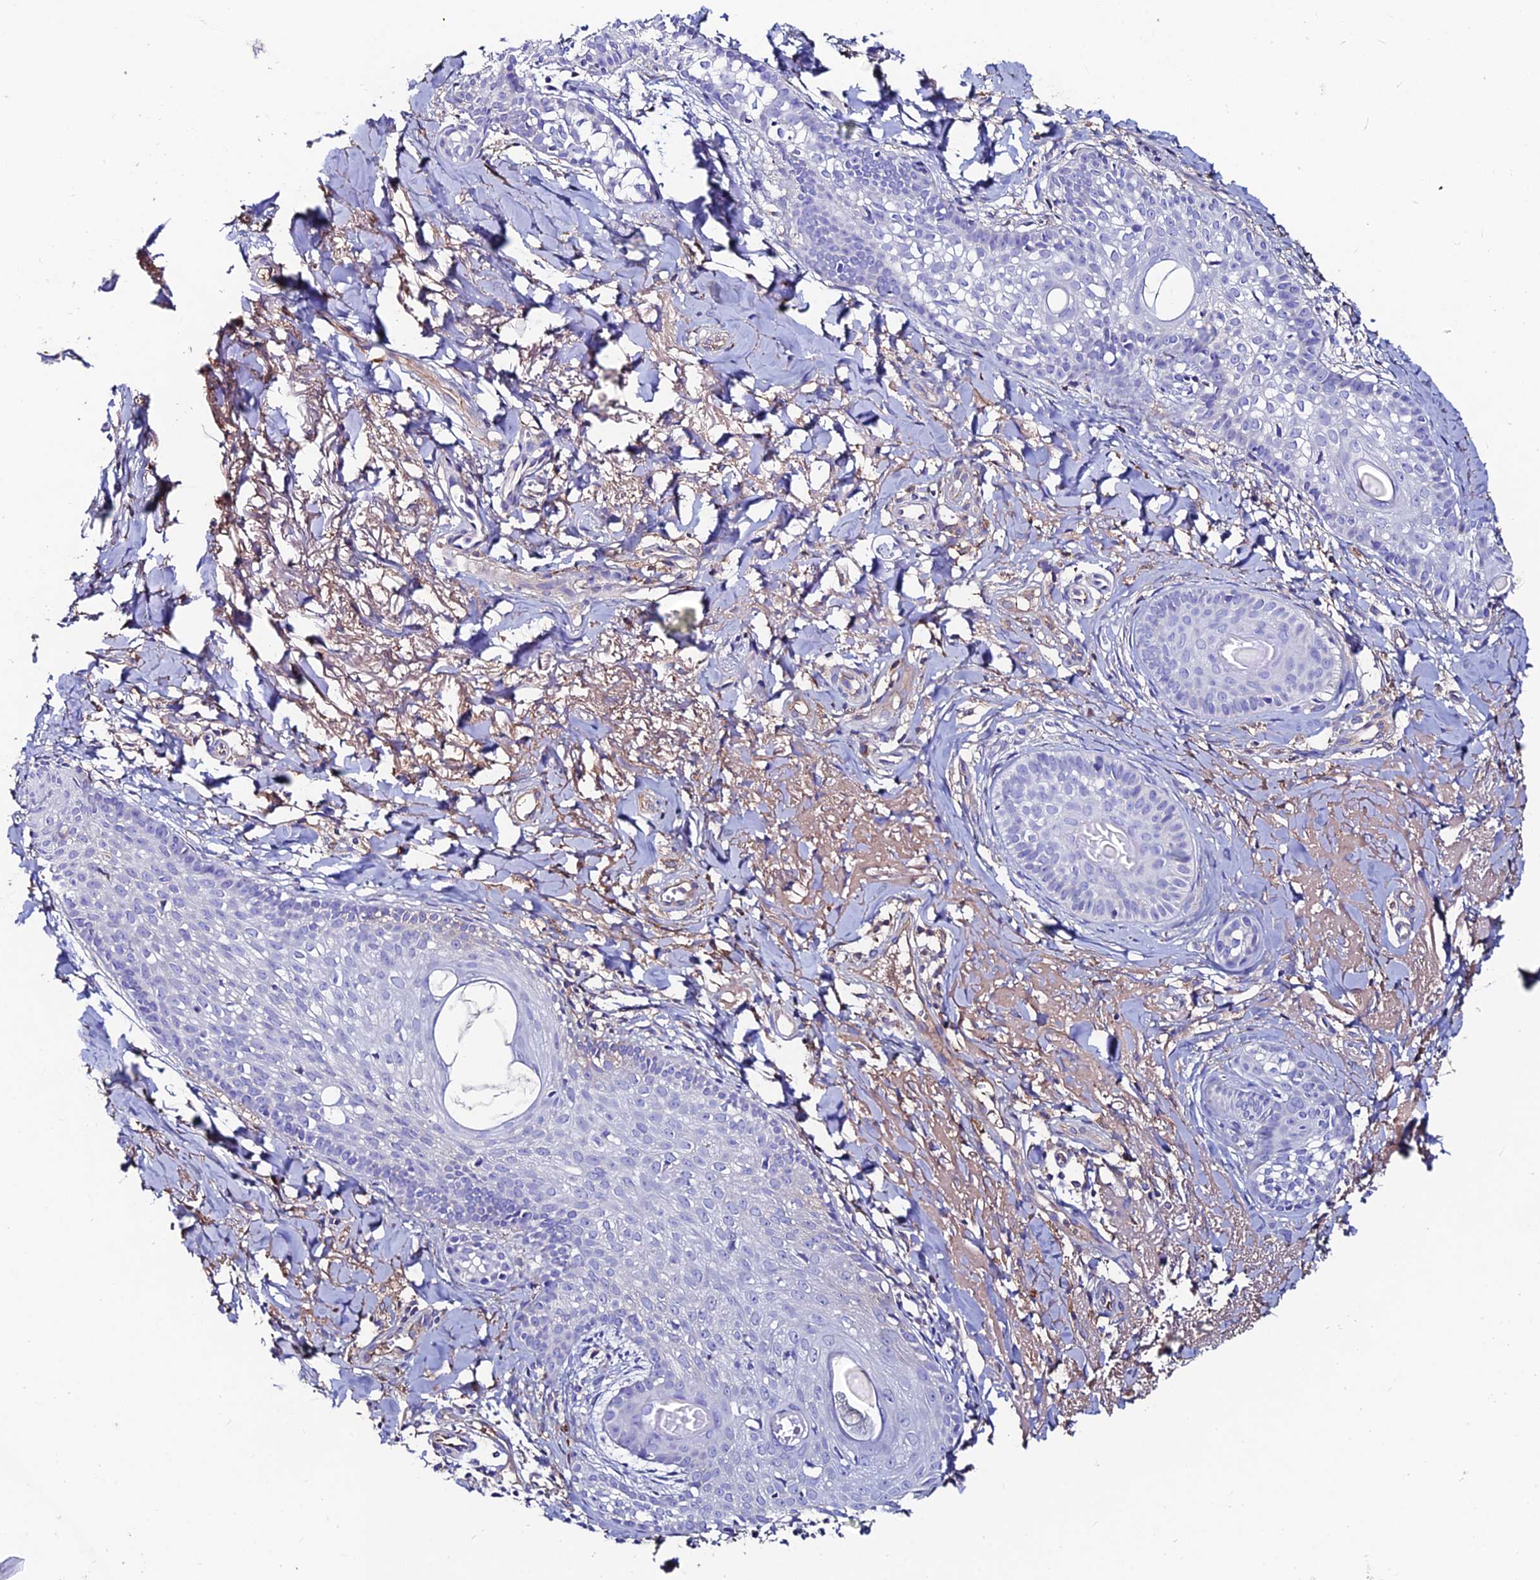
{"staining": {"intensity": "negative", "quantity": "none", "location": "none"}, "tissue": "skin cancer", "cell_type": "Tumor cells", "image_type": "cancer", "snomed": [{"axis": "morphology", "description": "Basal cell carcinoma"}, {"axis": "topography", "description": "Skin"}], "caption": "High magnification brightfield microscopy of skin basal cell carcinoma stained with DAB (brown) and counterstained with hematoxylin (blue): tumor cells show no significant staining.", "gene": "SLC25A16", "patient": {"sex": "female", "age": 76}}